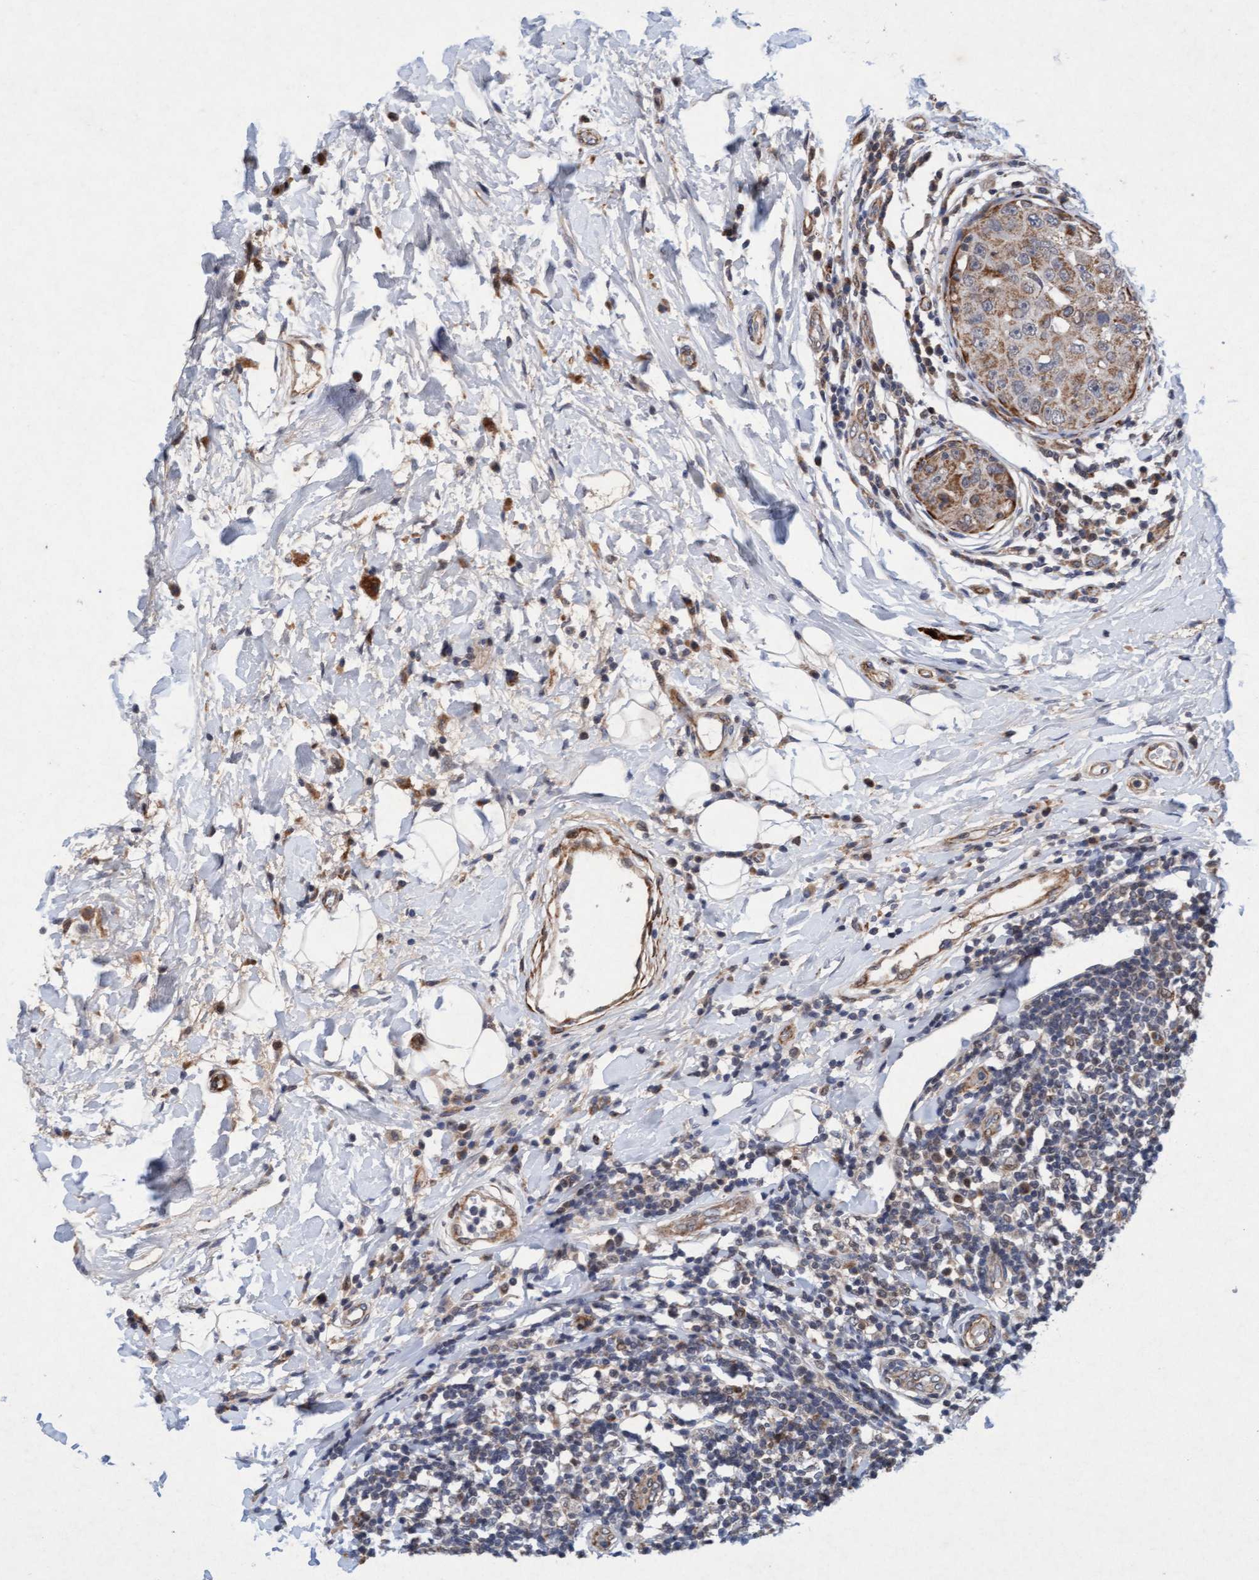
{"staining": {"intensity": "moderate", "quantity": "25%-75%", "location": "cytoplasmic/membranous"}, "tissue": "breast cancer", "cell_type": "Tumor cells", "image_type": "cancer", "snomed": [{"axis": "morphology", "description": "Duct carcinoma"}, {"axis": "topography", "description": "Breast"}], "caption": "Breast cancer (intraductal carcinoma) stained for a protein exhibits moderate cytoplasmic/membranous positivity in tumor cells.", "gene": "TMEM70", "patient": {"sex": "female", "age": 27}}